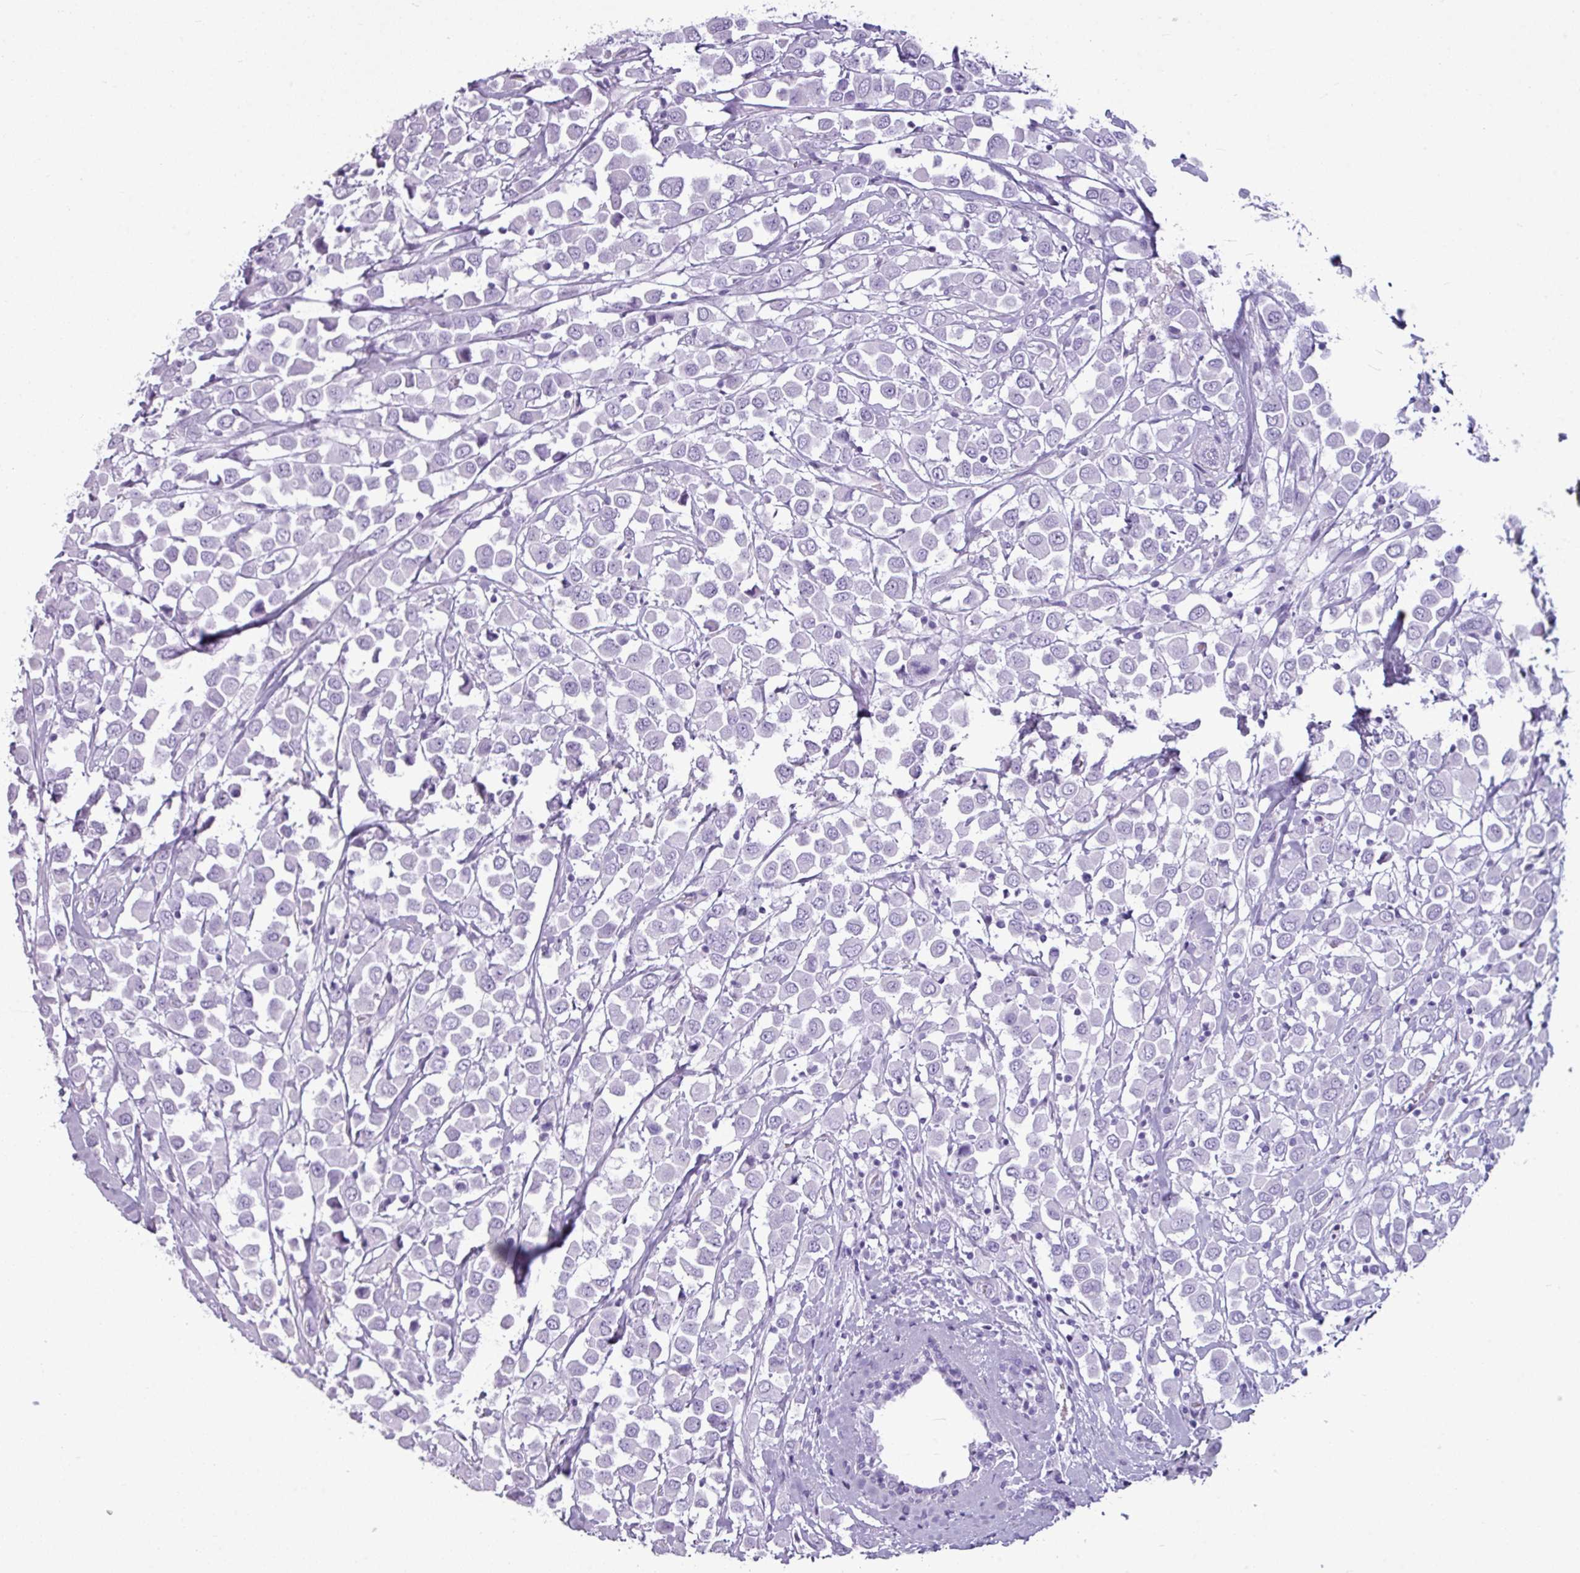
{"staining": {"intensity": "negative", "quantity": "none", "location": "none"}, "tissue": "breast cancer", "cell_type": "Tumor cells", "image_type": "cancer", "snomed": [{"axis": "morphology", "description": "Duct carcinoma"}, {"axis": "topography", "description": "Breast"}], "caption": "This is a micrograph of immunohistochemistry (IHC) staining of invasive ductal carcinoma (breast), which shows no positivity in tumor cells.", "gene": "AMY1B", "patient": {"sex": "female", "age": 61}}